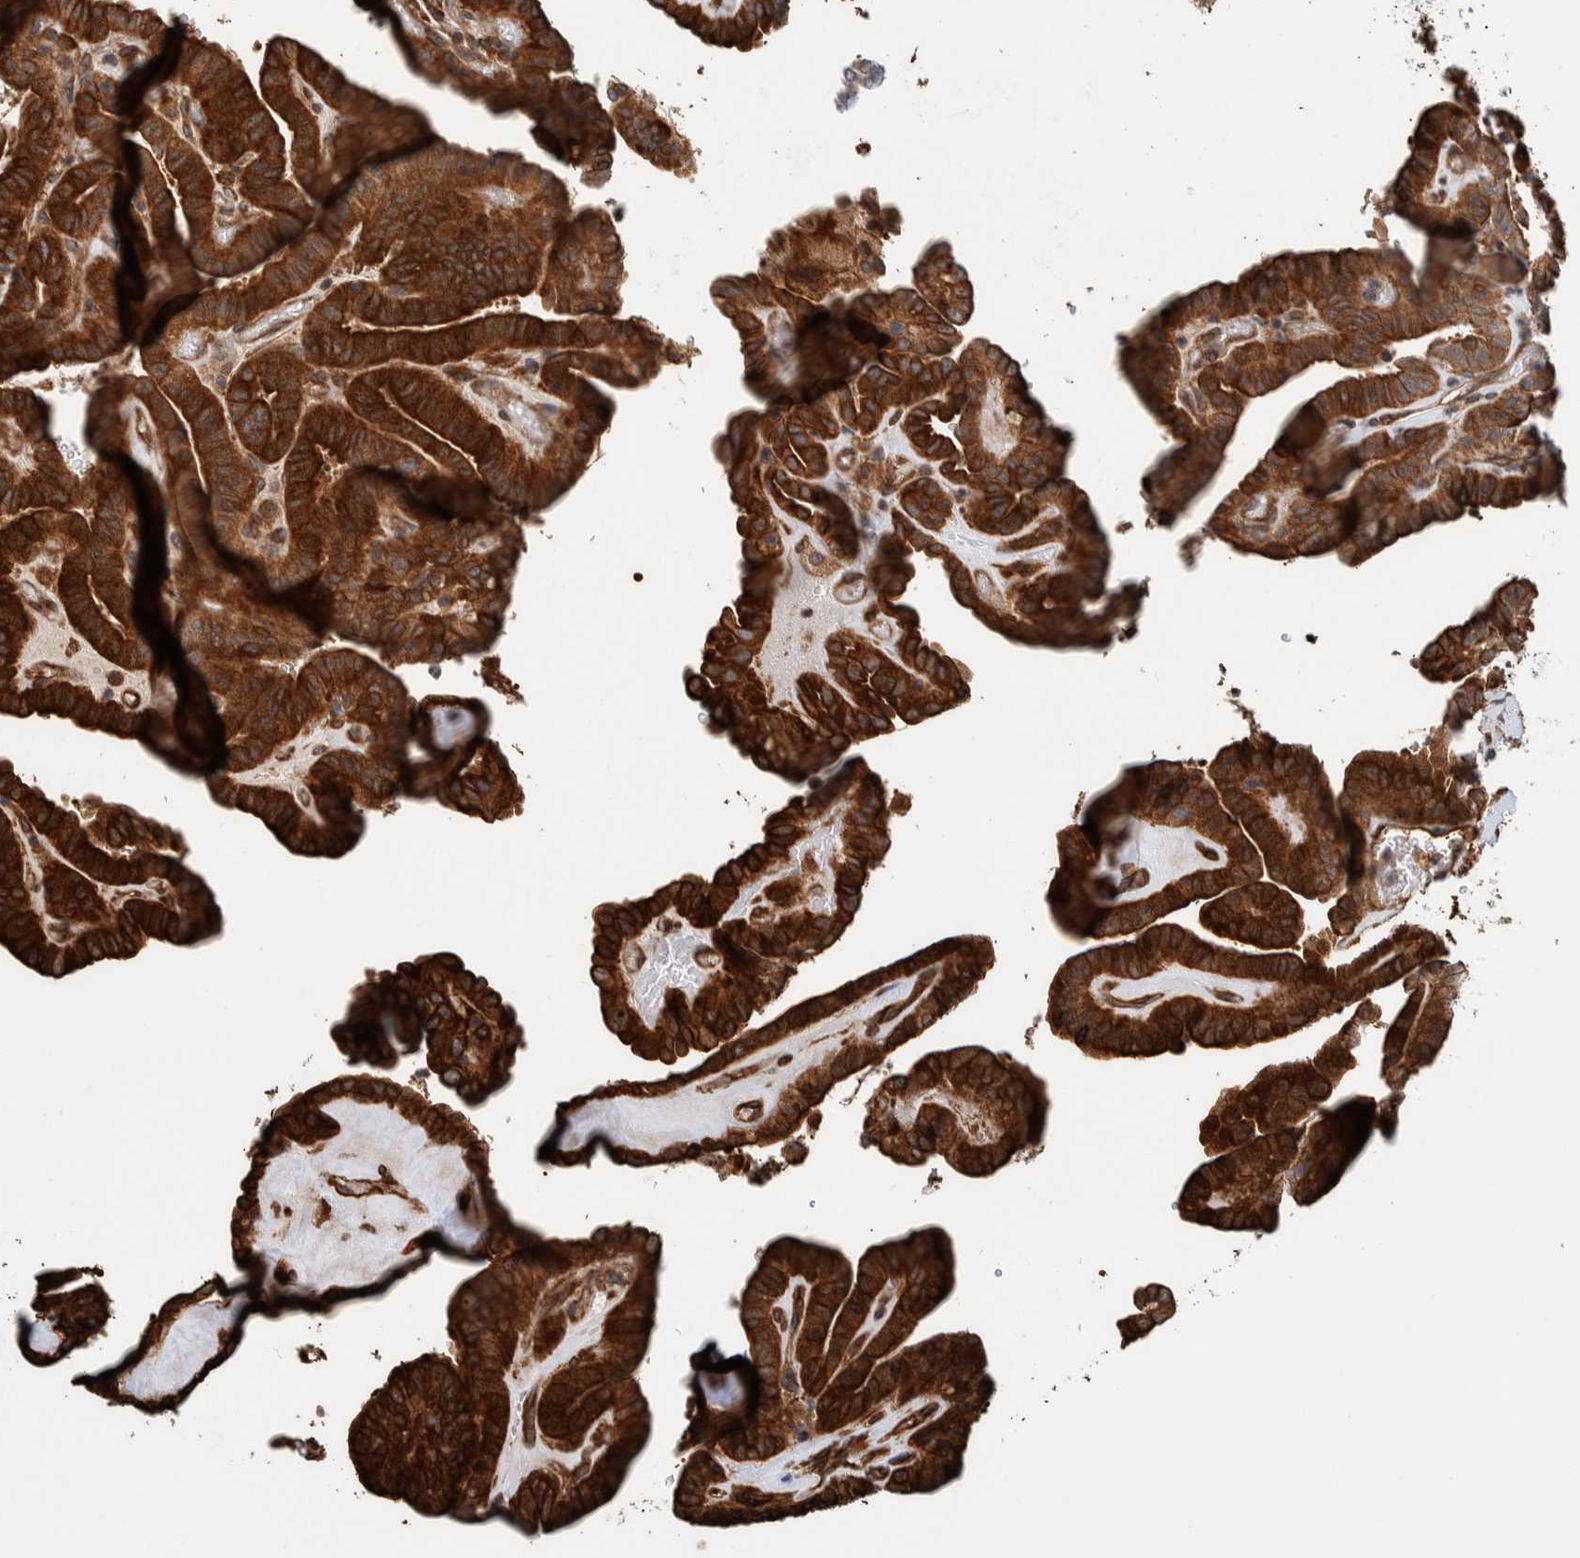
{"staining": {"intensity": "strong", "quantity": ">75%", "location": "cytoplasmic/membranous"}, "tissue": "thyroid cancer", "cell_type": "Tumor cells", "image_type": "cancer", "snomed": [{"axis": "morphology", "description": "Papillary adenocarcinoma, NOS"}, {"axis": "topography", "description": "Thyroid gland"}], "caption": "Immunohistochemical staining of thyroid cancer displays strong cytoplasmic/membranous protein positivity in about >75% of tumor cells.", "gene": "PKD1L1", "patient": {"sex": "male", "age": 77}}